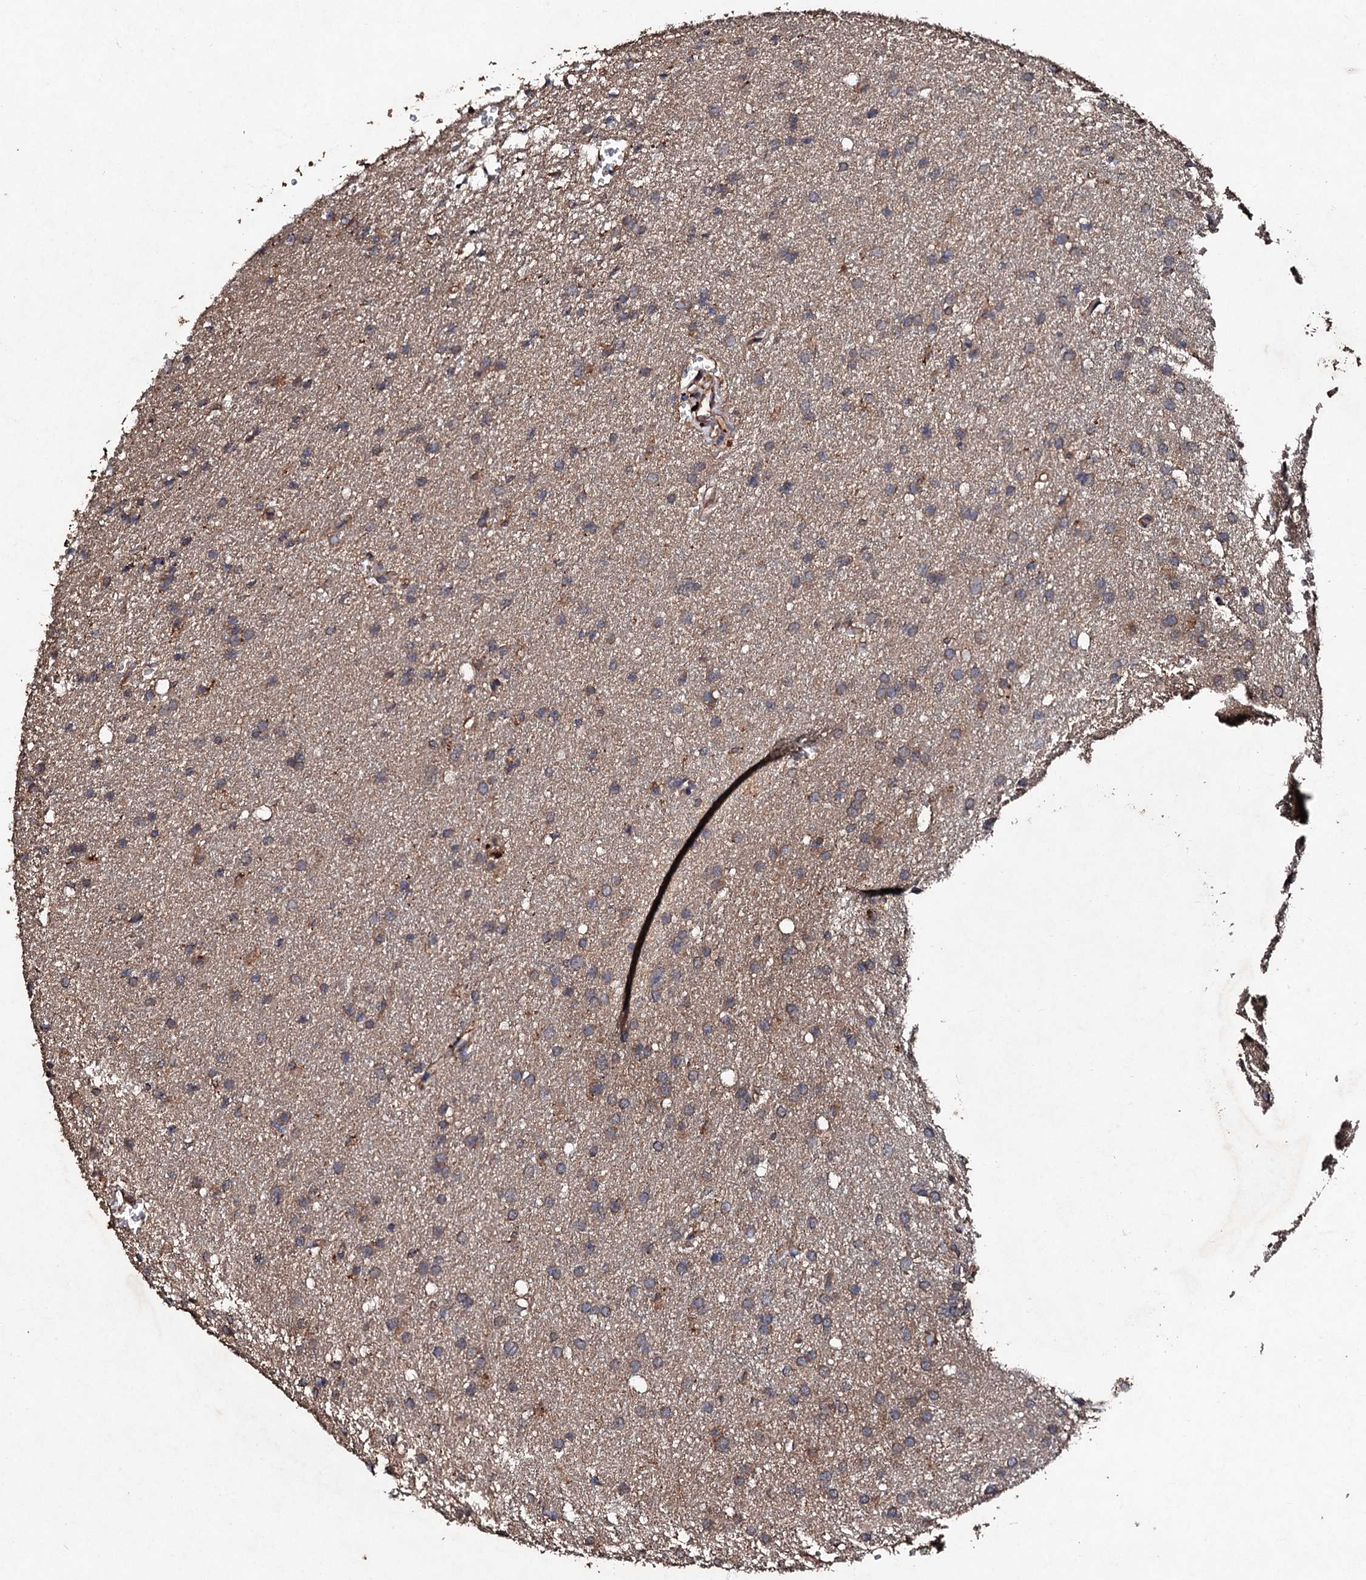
{"staining": {"intensity": "weak", "quantity": "<25%", "location": "cytoplasmic/membranous"}, "tissue": "glioma", "cell_type": "Tumor cells", "image_type": "cancer", "snomed": [{"axis": "morphology", "description": "Glioma, malignant, High grade"}, {"axis": "topography", "description": "Cerebral cortex"}], "caption": "A photomicrograph of glioma stained for a protein exhibits no brown staining in tumor cells.", "gene": "KERA", "patient": {"sex": "female", "age": 36}}